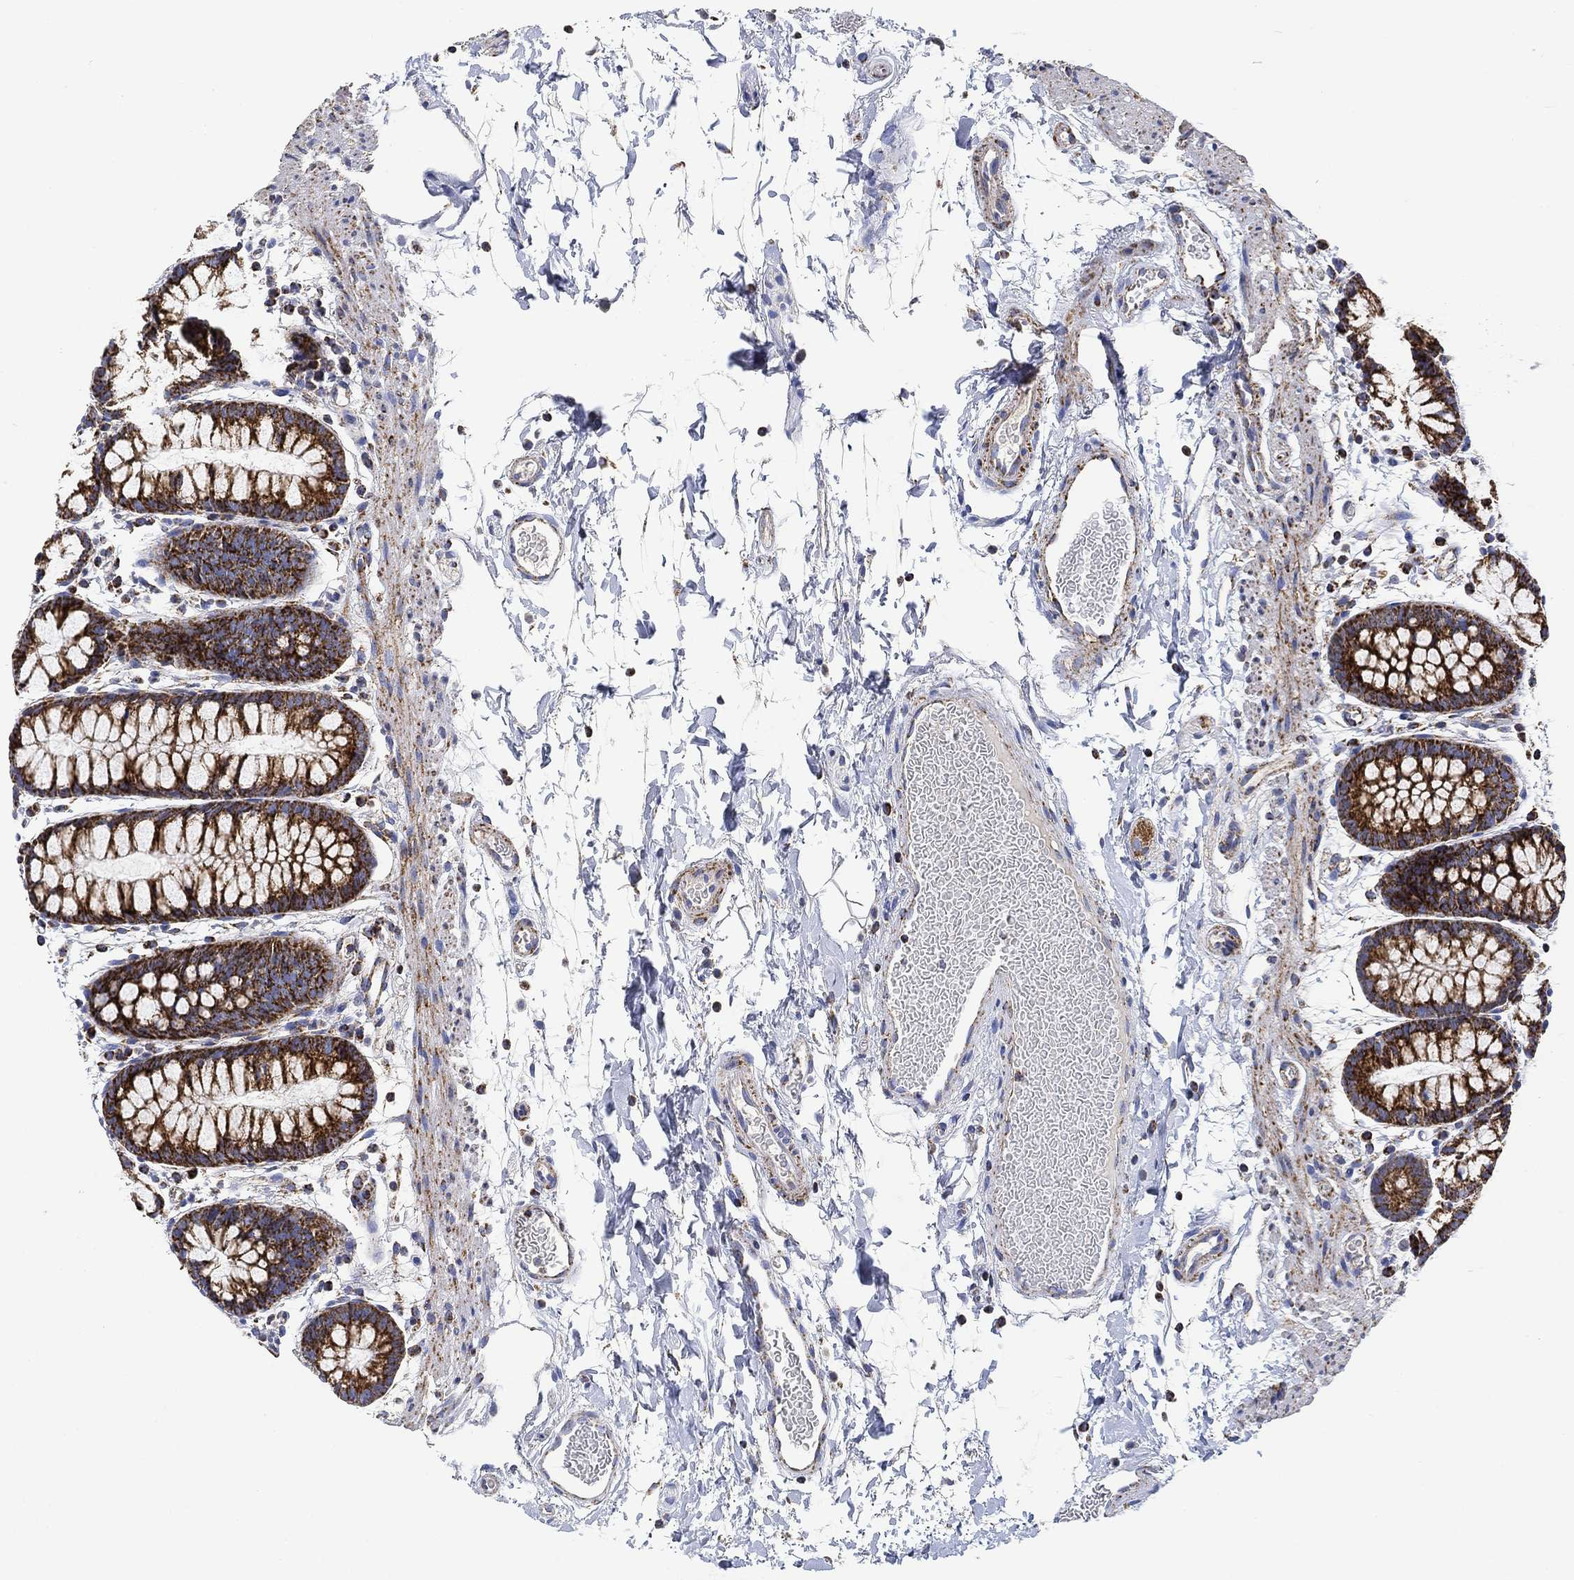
{"staining": {"intensity": "strong", "quantity": "25%-75%", "location": "cytoplasmic/membranous"}, "tissue": "rectum", "cell_type": "Glandular cells", "image_type": "normal", "snomed": [{"axis": "morphology", "description": "Normal tissue, NOS"}, {"axis": "topography", "description": "Rectum"}], "caption": "This is an image of immunohistochemistry staining of benign rectum, which shows strong expression in the cytoplasmic/membranous of glandular cells.", "gene": "NDUFS3", "patient": {"sex": "male", "age": 57}}